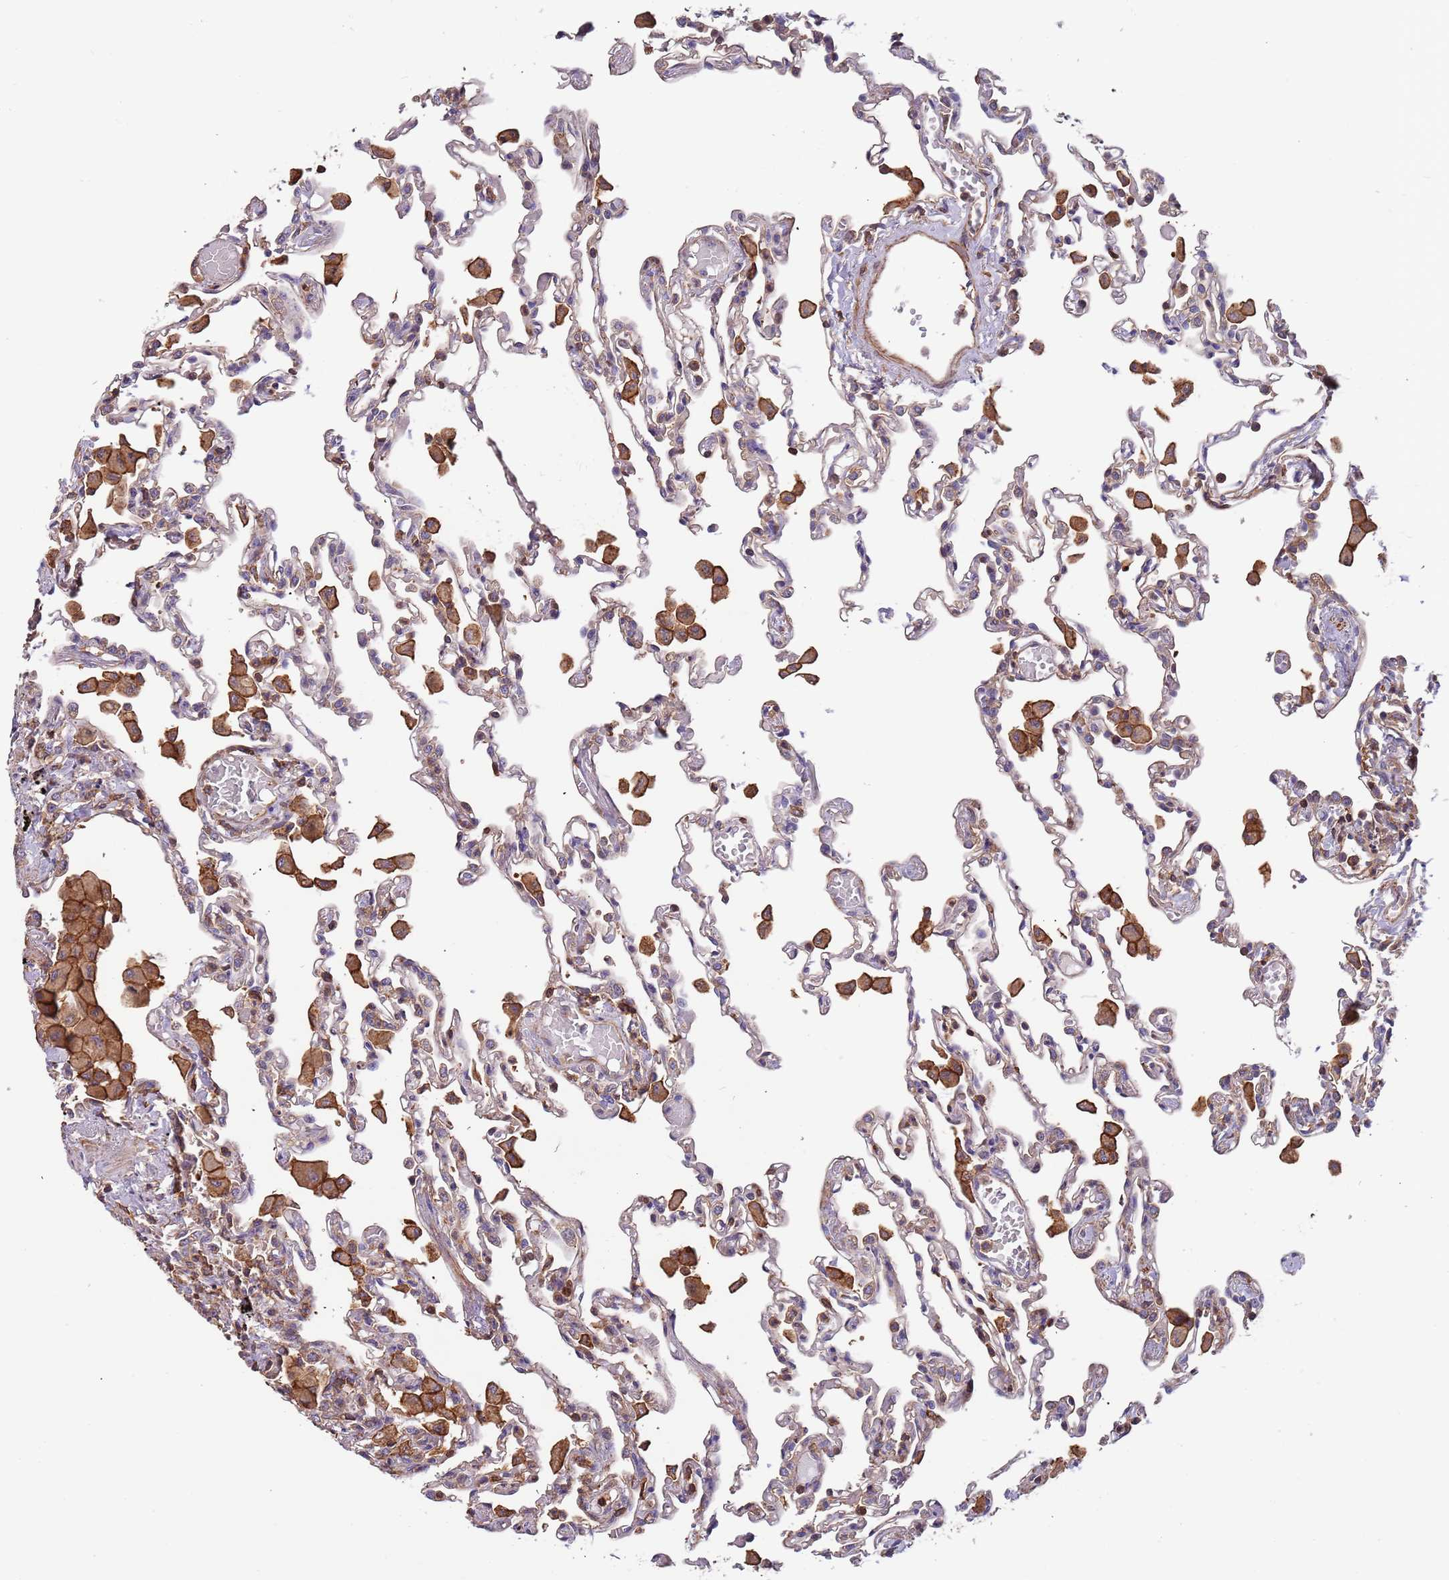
{"staining": {"intensity": "negative", "quantity": "none", "location": "none"}, "tissue": "lung", "cell_type": "Alveolar cells", "image_type": "normal", "snomed": [{"axis": "morphology", "description": "Normal tissue, NOS"}, {"axis": "topography", "description": "Bronchus"}, {"axis": "topography", "description": "Lung"}], "caption": "Protein analysis of unremarkable lung exhibits no significant expression in alveolar cells.", "gene": "SYT4", "patient": {"sex": "female", "age": 49}}